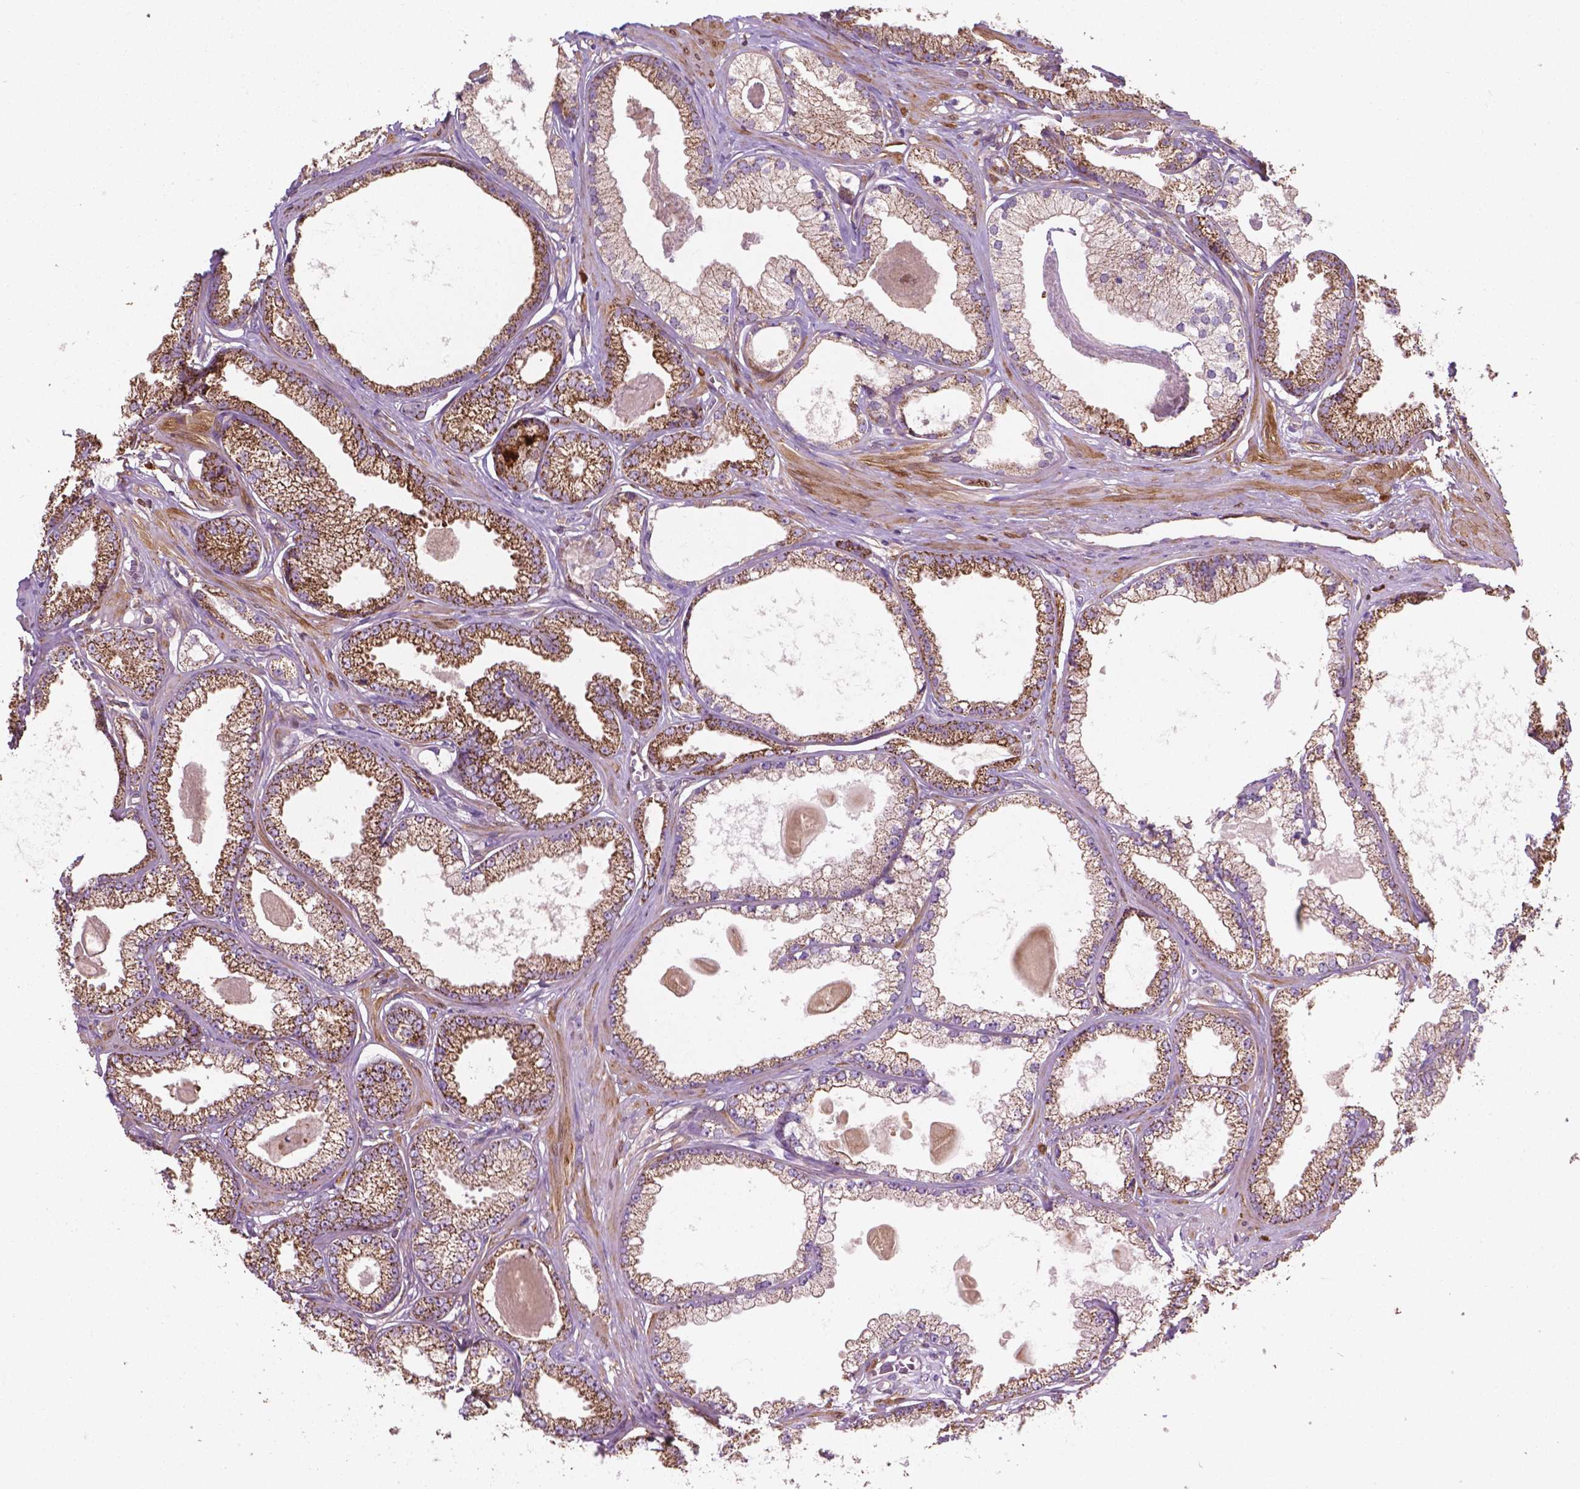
{"staining": {"intensity": "moderate", "quantity": "25%-75%", "location": "cytoplasmic/membranous"}, "tissue": "prostate cancer", "cell_type": "Tumor cells", "image_type": "cancer", "snomed": [{"axis": "morphology", "description": "Adenocarcinoma, Low grade"}, {"axis": "topography", "description": "Prostate"}], "caption": "Immunohistochemical staining of prostate cancer exhibits moderate cytoplasmic/membranous protein positivity in approximately 25%-75% of tumor cells.", "gene": "TCAF1", "patient": {"sex": "male", "age": 64}}